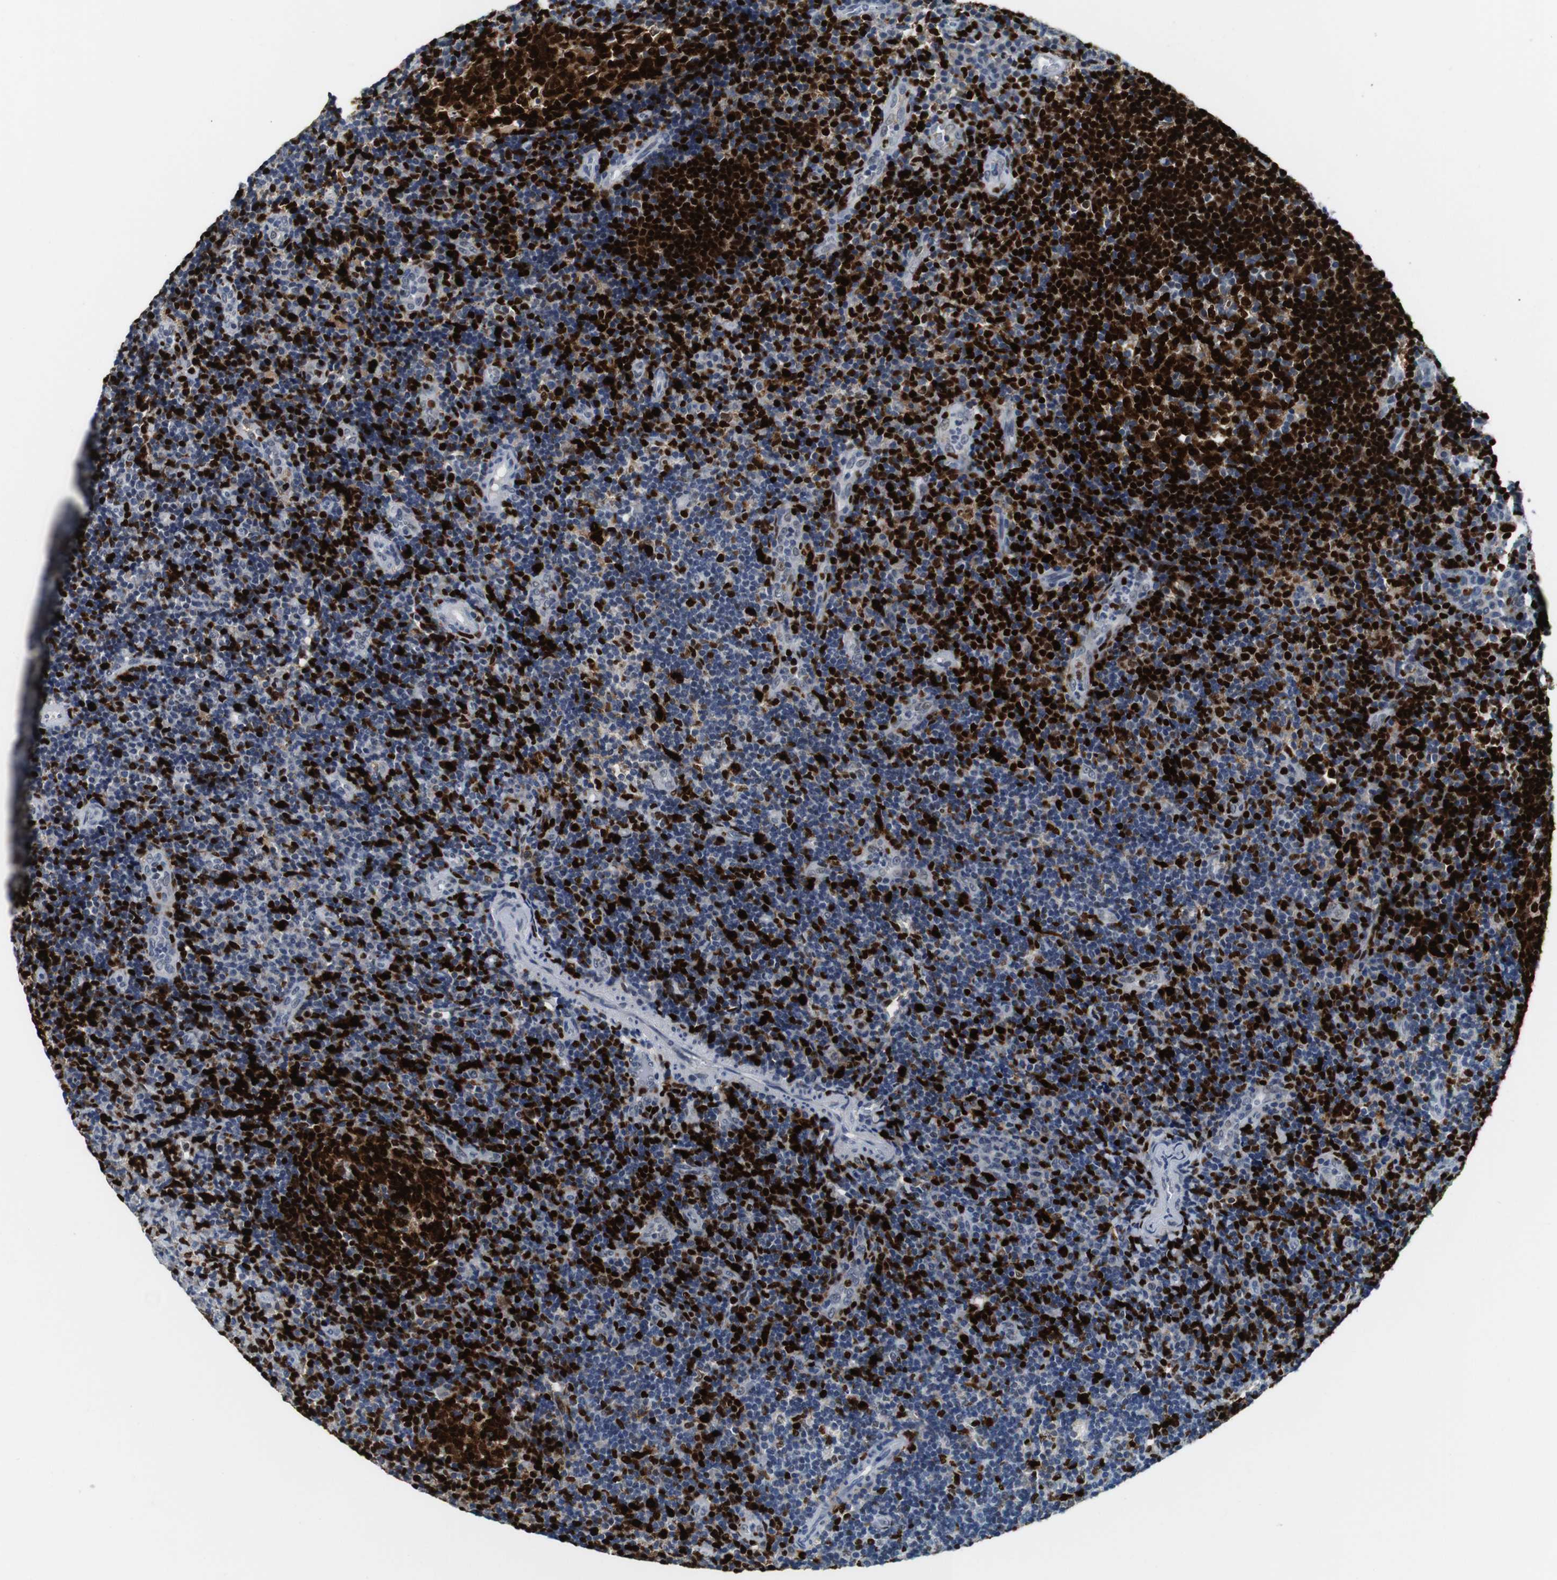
{"staining": {"intensity": "strong", "quantity": ">75%", "location": "cytoplasmic/membranous,nuclear"}, "tissue": "tonsil", "cell_type": "Germinal center cells", "image_type": "normal", "snomed": [{"axis": "morphology", "description": "Normal tissue, NOS"}, {"axis": "topography", "description": "Tonsil"}], "caption": "About >75% of germinal center cells in benign tonsil reveal strong cytoplasmic/membranous,nuclear protein expression as visualized by brown immunohistochemical staining.", "gene": "IRF8", "patient": {"sex": "female", "age": 40}}